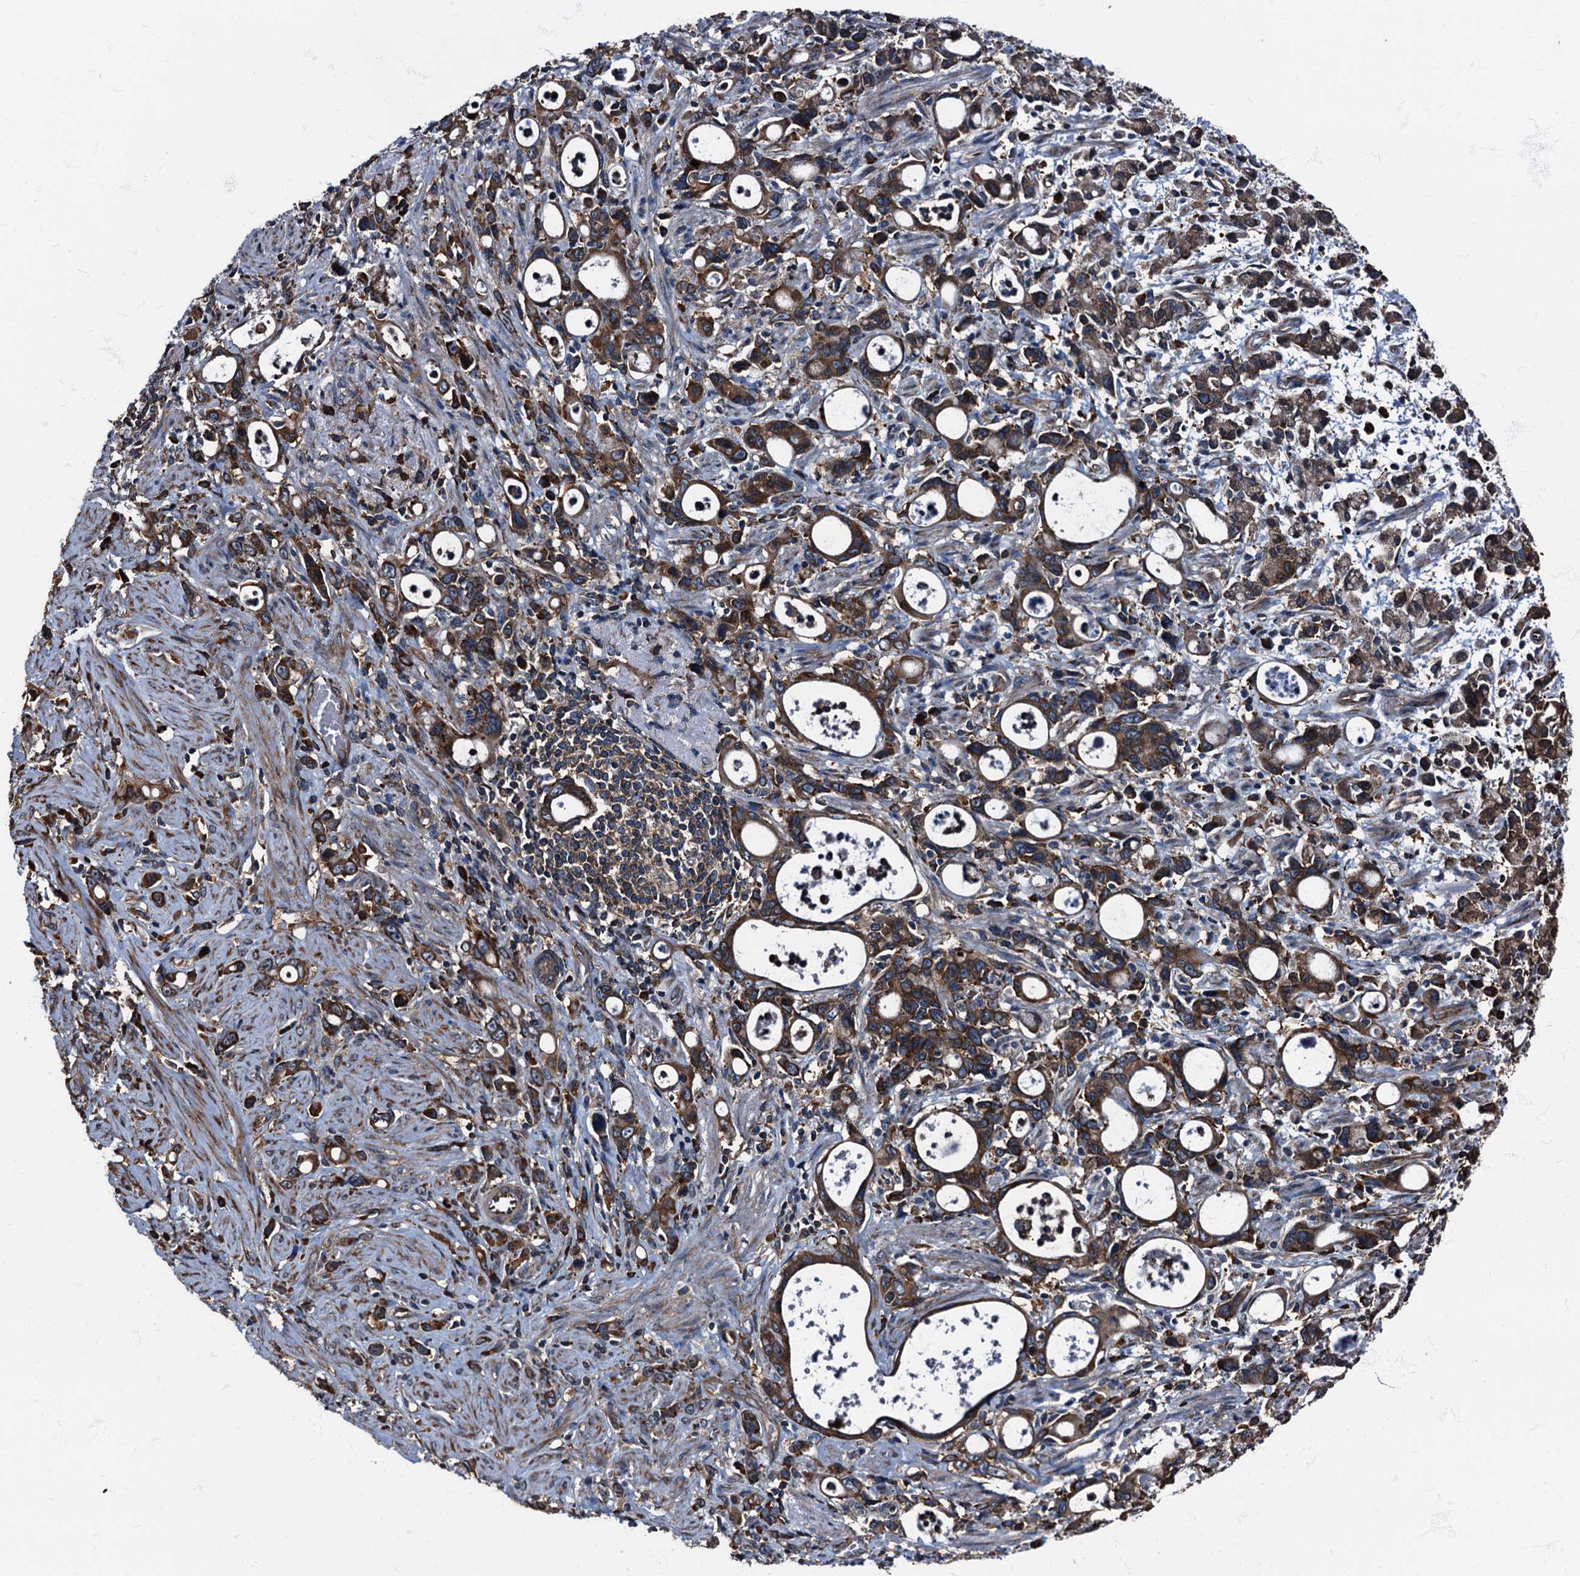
{"staining": {"intensity": "moderate", "quantity": ">75%", "location": "cytoplasmic/membranous"}, "tissue": "stomach cancer", "cell_type": "Tumor cells", "image_type": "cancer", "snomed": [{"axis": "morphology", "description": "Adenocarcinoma, NOS"}, {"axis": "topography", "description": "Stomach, lower"}], "caption": "IHC (DAB) staining of stomach cancer (adenocarcinoma) exhibits moderate cytoplasmic/membranous protein expression in about >75% of tumor cells.", "gene": "ATP2C1", "patient": {"sex": "female", "age": 43}}